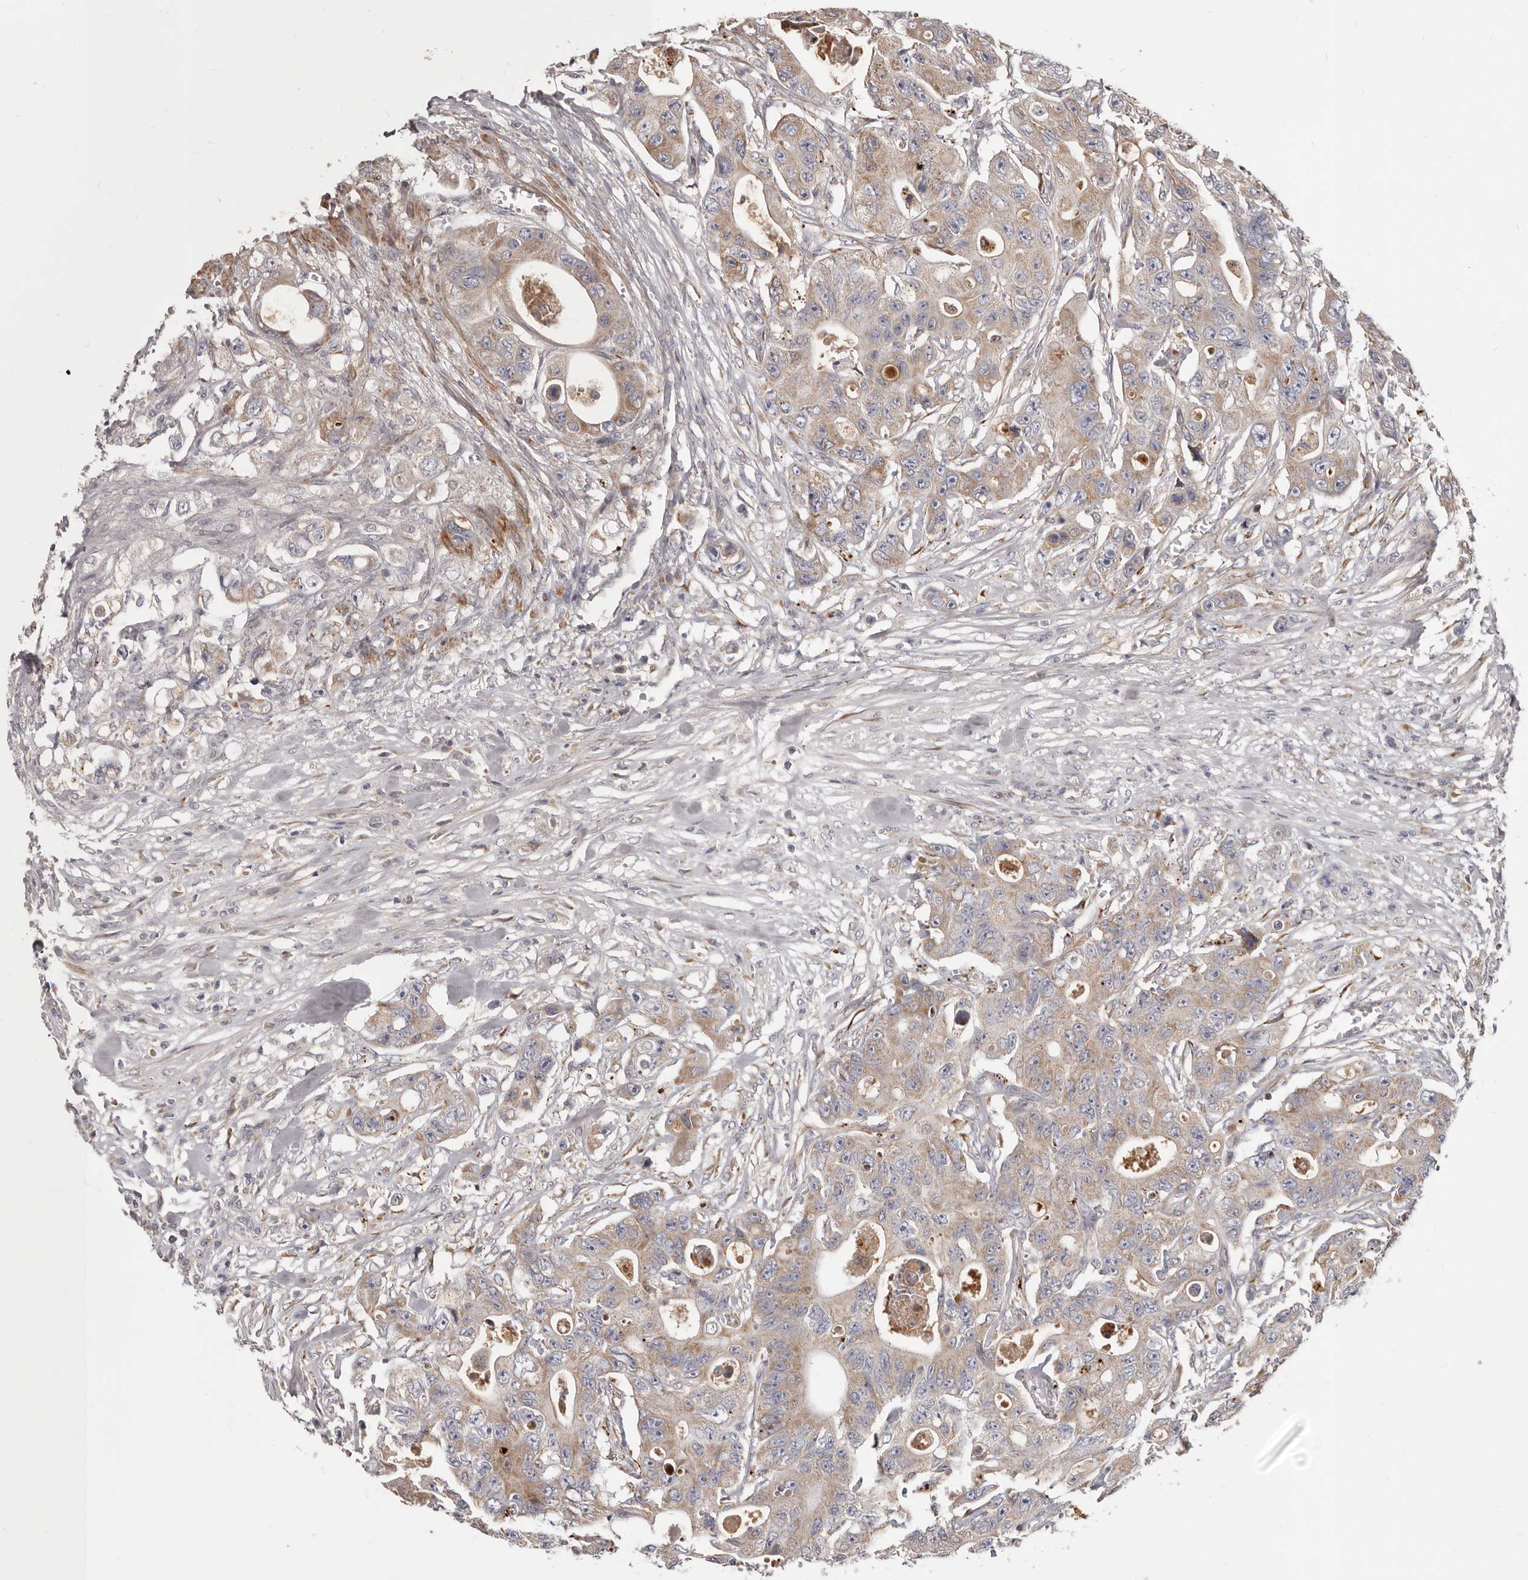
{"staining": {"intensity": "weak", "quantity": ">75%", "location": "cytoplasmic/membranous"}, "tissue": "colorectal cancer", "cell_type": "Tumor cells", "image_type": "cancer", "snomed": [{"axis": "morphology", "description": "Adenocarcinoma, NOS"}, {"axis": "topography", "description": "Colon"}], "caption": "Weak cytoplasmic/membranous expression is seen in about >75% of tumor cells in colorectal cancer (adenocarcinoma).", "gene": "MRPS10", "patient": {"sex": "female", "age": 46}}